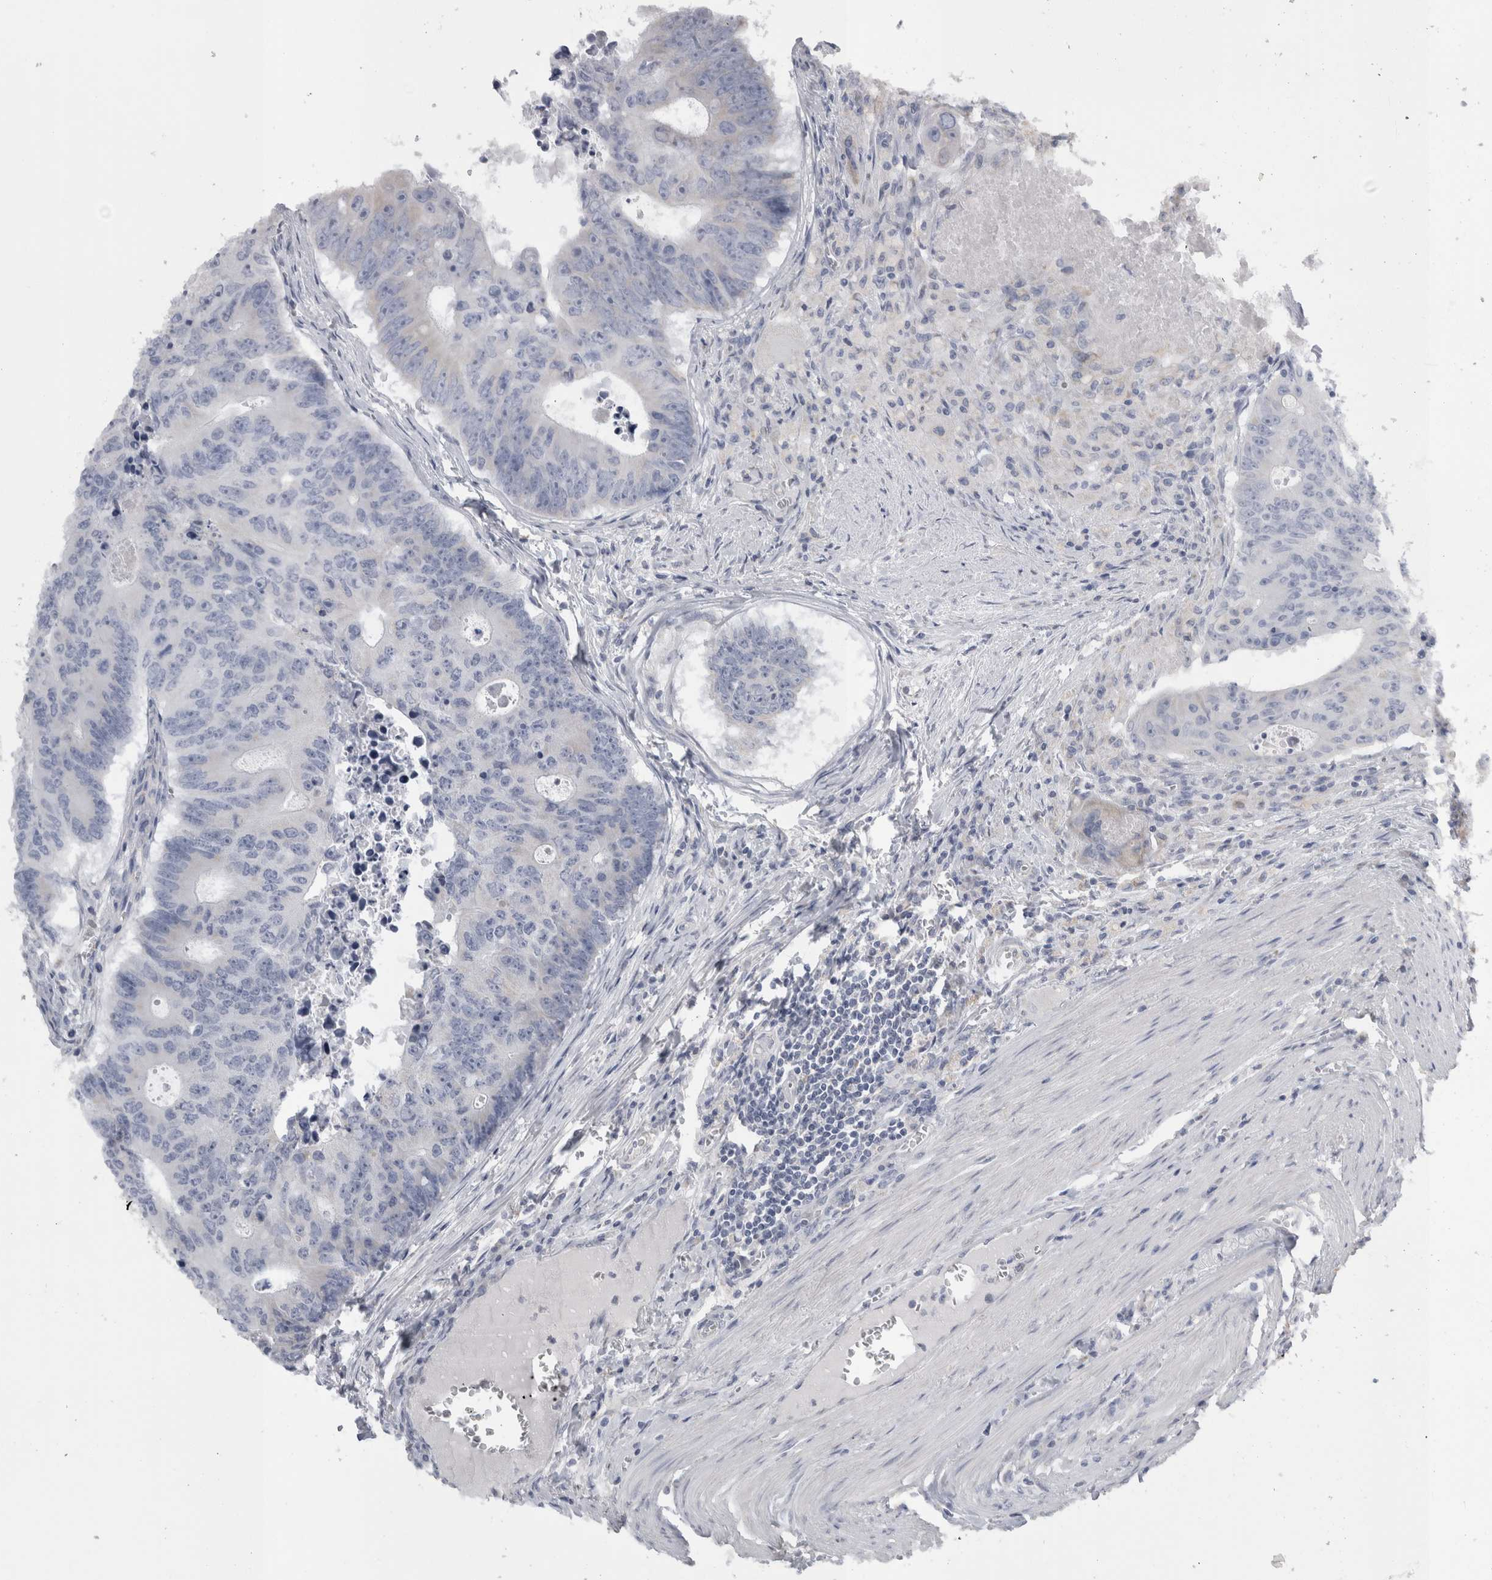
{"staining": {"intensity": "negative", "quantity": "none", "location": "none"}, "tissue": "colorectal cancer", "cell_type": "Tumor cells", "image_type": "cancer", "snomed": [{"axis": "morphology", "description": "Adenocarcinoma, NOS"}, {"axis": "topography", "description": "Colon"}], "caption": "A histopathology image of adenocarcinoma (colorectal) stained for a protein demonstrates no brown staining in tumor cells.", "gene": "DHRS4", "patient": {"sex": "male", "age": 87}}